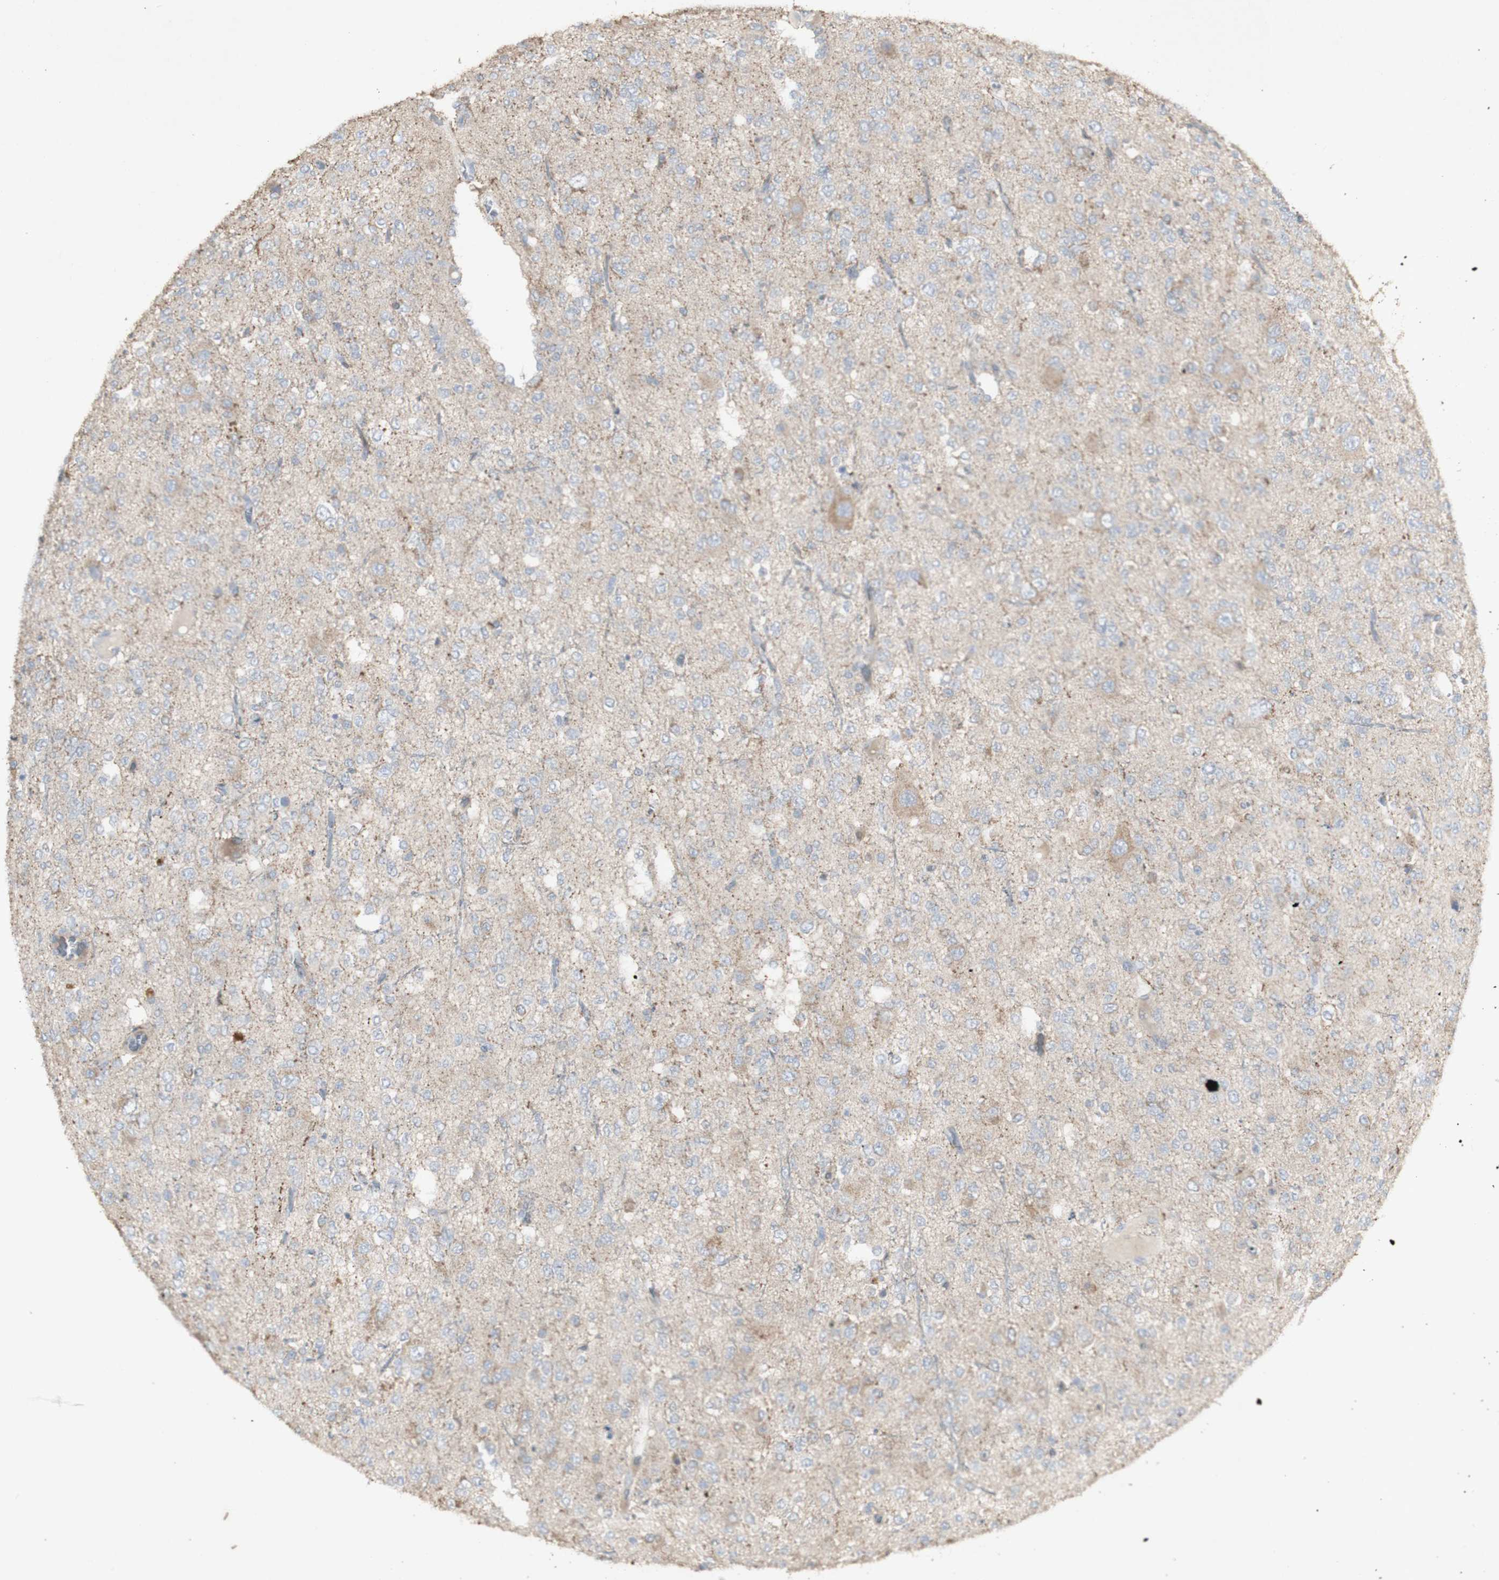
{"staining": {"intensity": "negative", "quantity": "none", "location": "none"}, "tissue": "glioma", "cell_type": "Tumor cells", "image_type": "cancer", "snomed": [{"axis": "morphology", "description": "Glioma, malignant, Low grade"}, {"axis": "topography", "description": "Brain"}], "caption": "A high-resolution histopathology image shows immunohistochemistry staining of glioma, which demonstrates no significant expression in tumor cells.", "gene": "INS", "patient": {"sex": "male", "age": 38}}